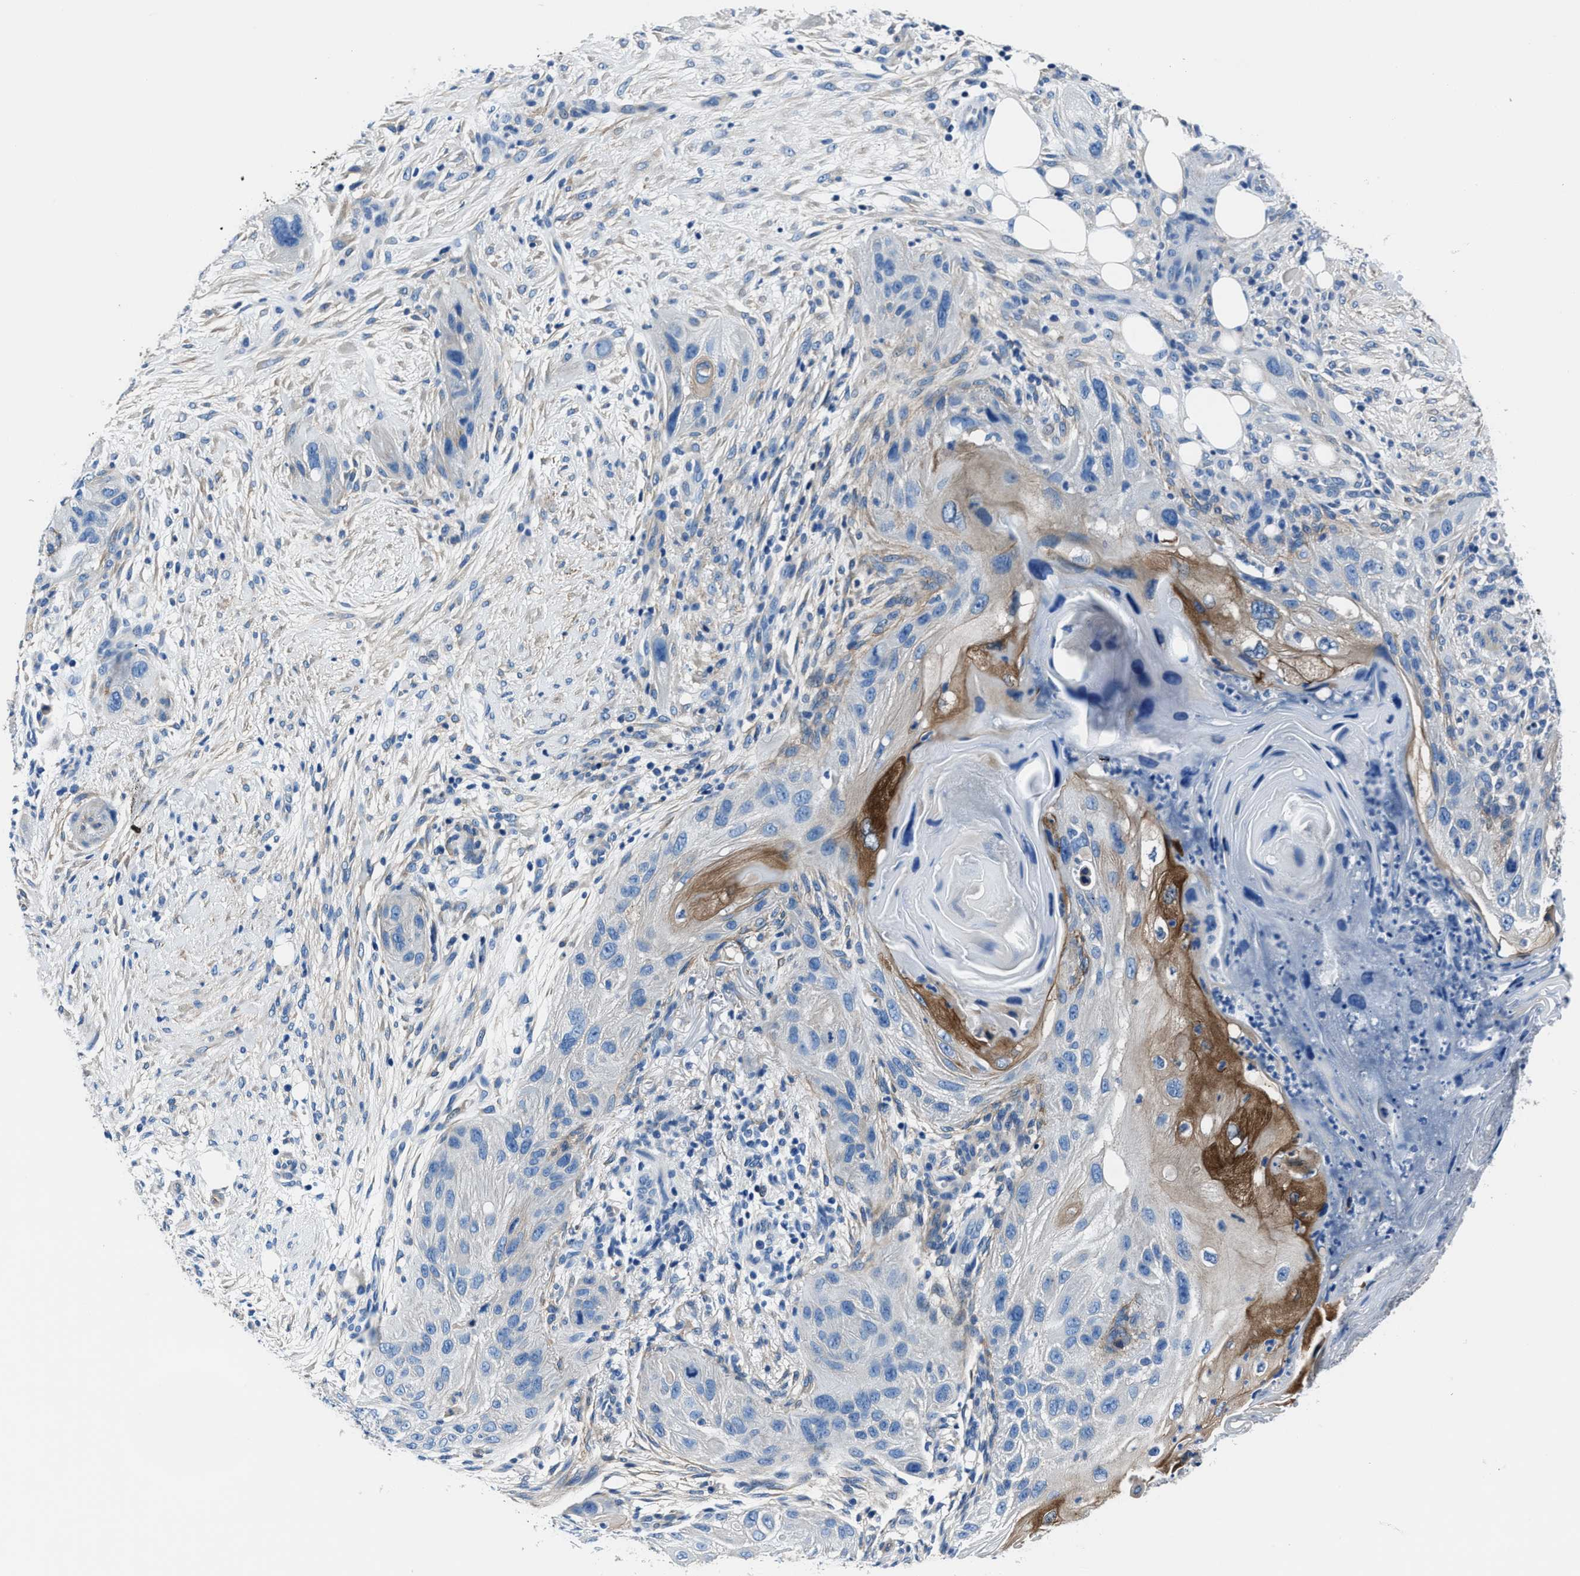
{"staining": {"intensity": "moderate", "quantity": "<25%", "location": "cytoplasmic/membranous"}, "tissue": "skin cancer", "cell_type": "Tumor cells", "image_type": "cancer", "snomed": [{"axis": "morphology", "description": "Squamous cell carcinoma, NOS"}, {"axis": "topography", "description": "Skin"}], "caption": "Skin cancer (squamous cell carcinoma) tissue demonstrates moderate cytoplasmic/membranous positivity in about <25% of tumor cells", "gene": "LMO7", "patient": {"sex": "female", "age": 77}}